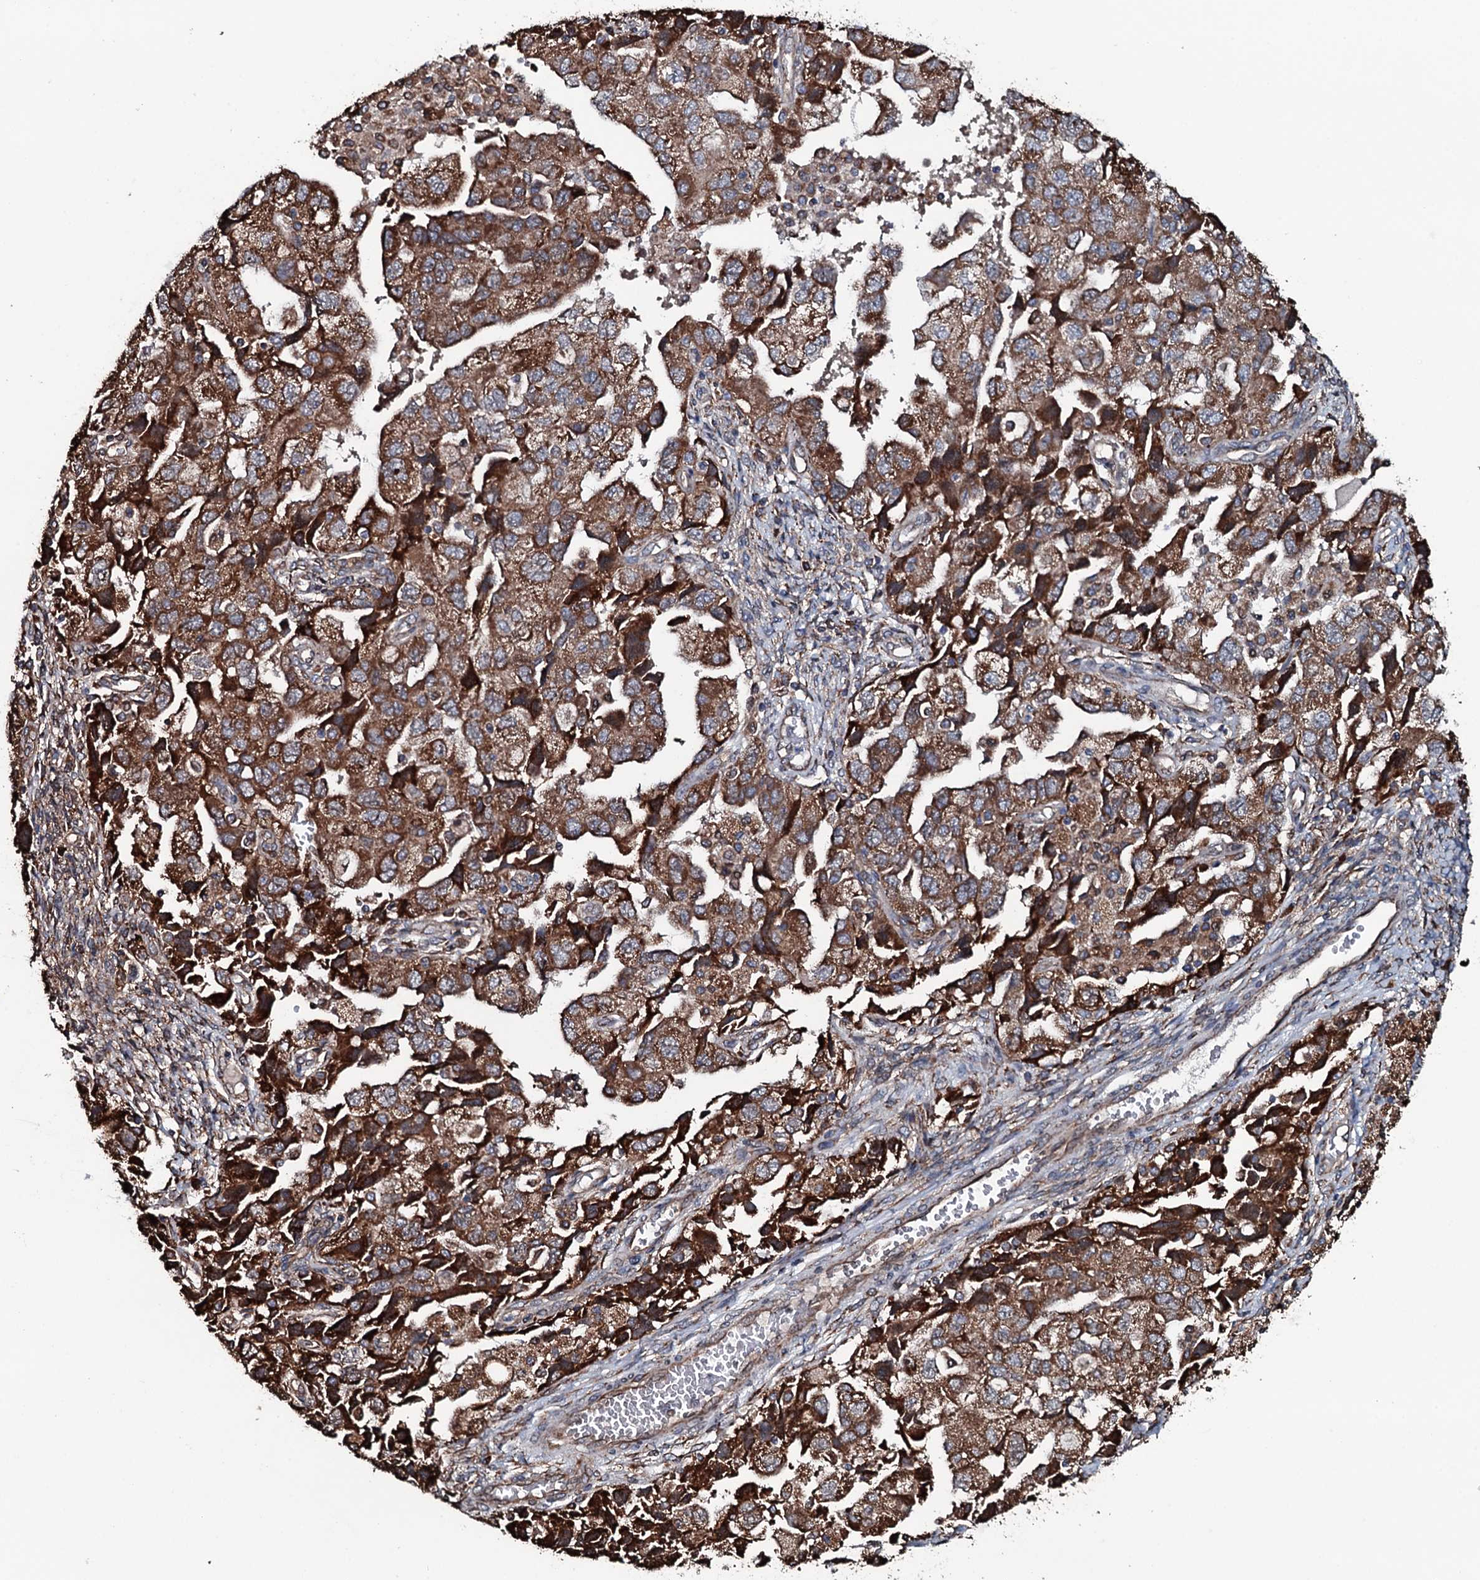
{"staining": {"intensity": "strong", "quantity": ">75%", "location": "cytoplasmic/membranous"}, "tissue": "ovarian cancer", "cell_type": "Tumor cells", "image_type": "cancer", "snomed": [{"axis": "morphology", "description": "Carcinoma, NOS"}, {"axis": "morphology", "description": "Cystadenocarcinoma, serous, NOS"}, {"axis": "topography", "description": "Ovary"}], "caption": "Immunohistochemistry image of human serous cystadenocarcinoma (ovarian) stained for a protein (brown), which exhibits high levels of strong cytoplasmic/membranous staining in about >75% of tumor cells.", "gene": "RAB12", "patient": {"sex": "female", "age": 69}}